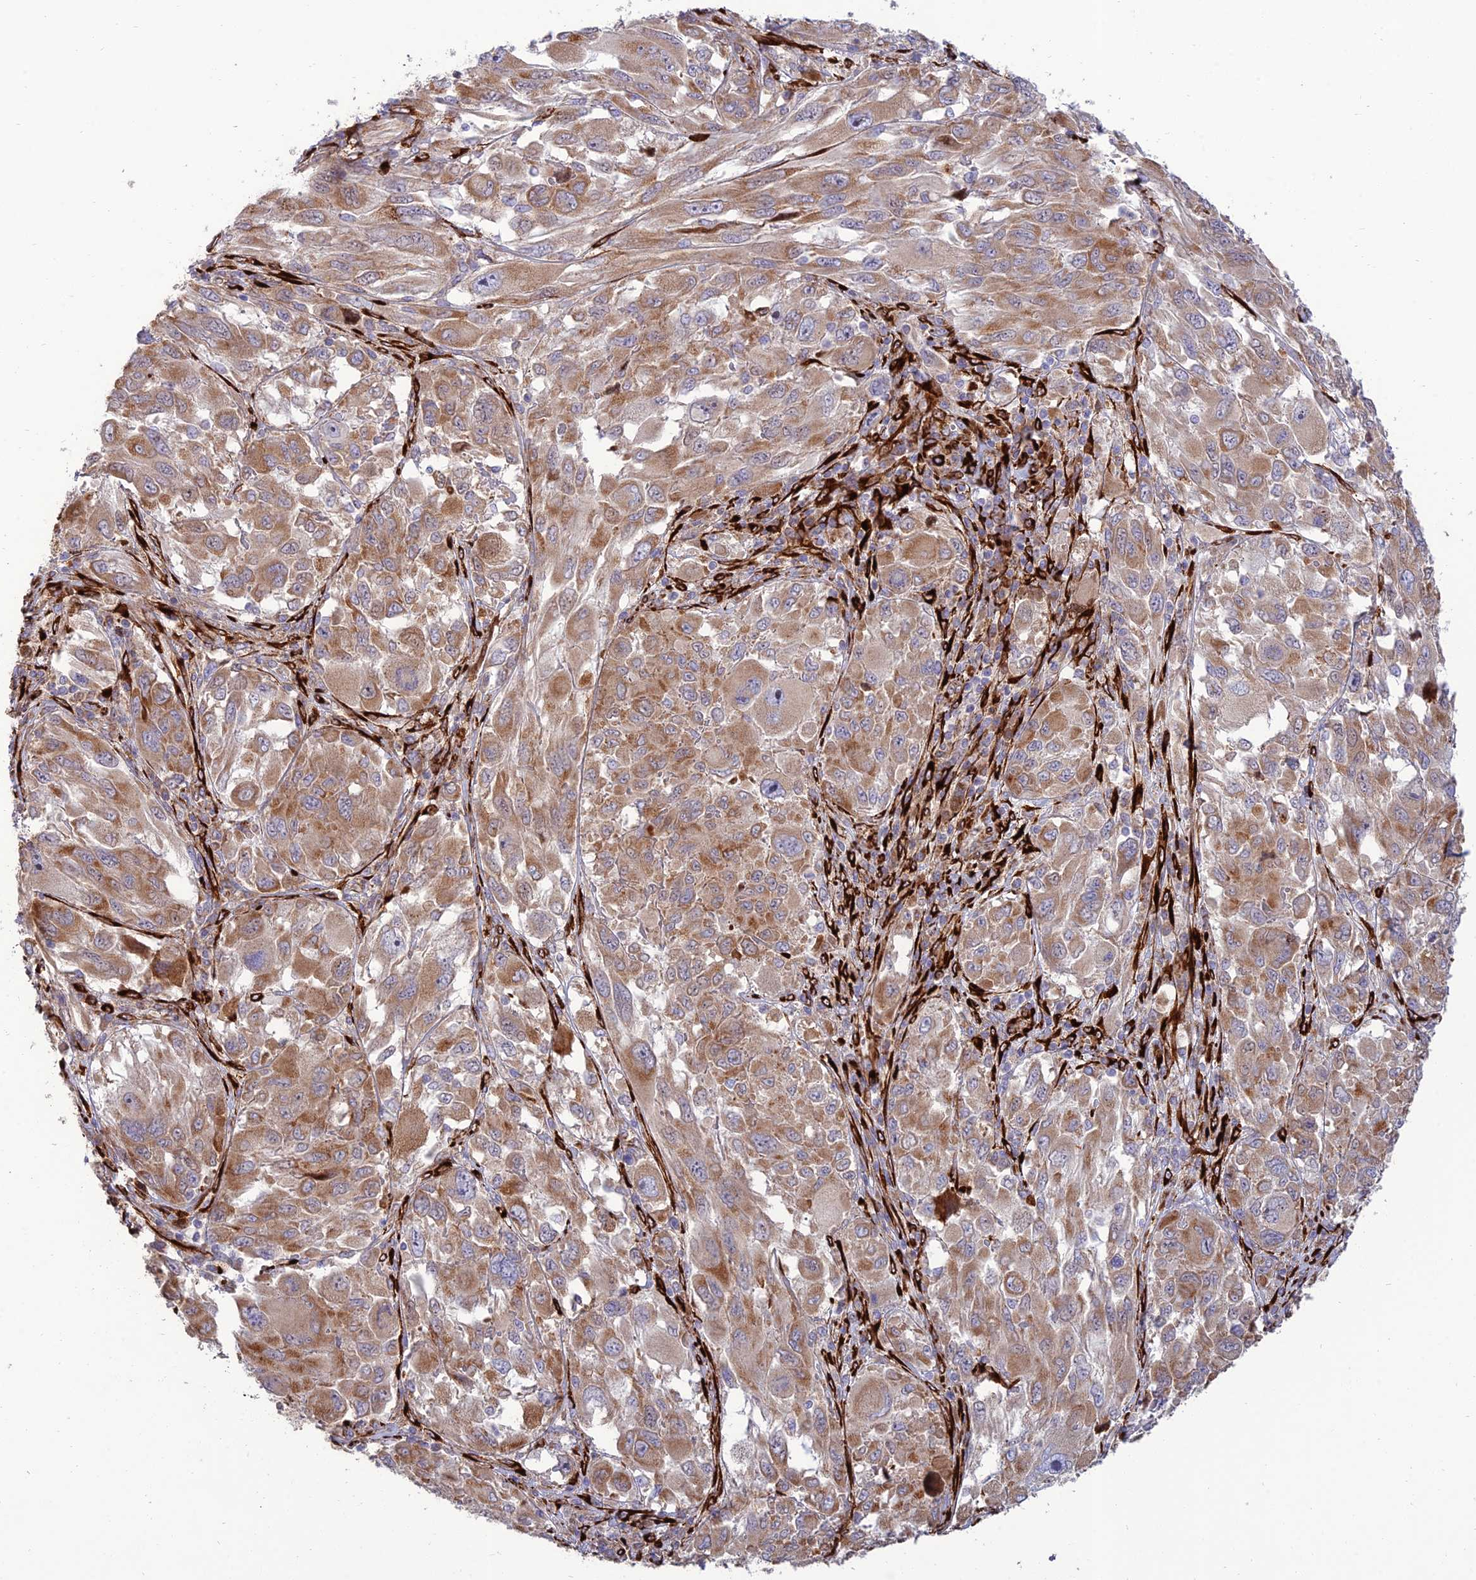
{"staining": {"intensity": "moderate", "quantity": ">75%", "location": "cytoplasmic/membranous"}, "tissue": "melanoma", "cell_type": "Tumor cells", "image_type": "cancer", "snomed": [{"axis": "morphology", "description": "Malignant melanoma, NOS"}, {"axis": "topography", "description": "Skin"}], "caption": "Melanoma stained with a protein marker shows moderate staining in tumor cells.", "gene": "RCN3", "patient": {"sex": "female", "age": 91}}